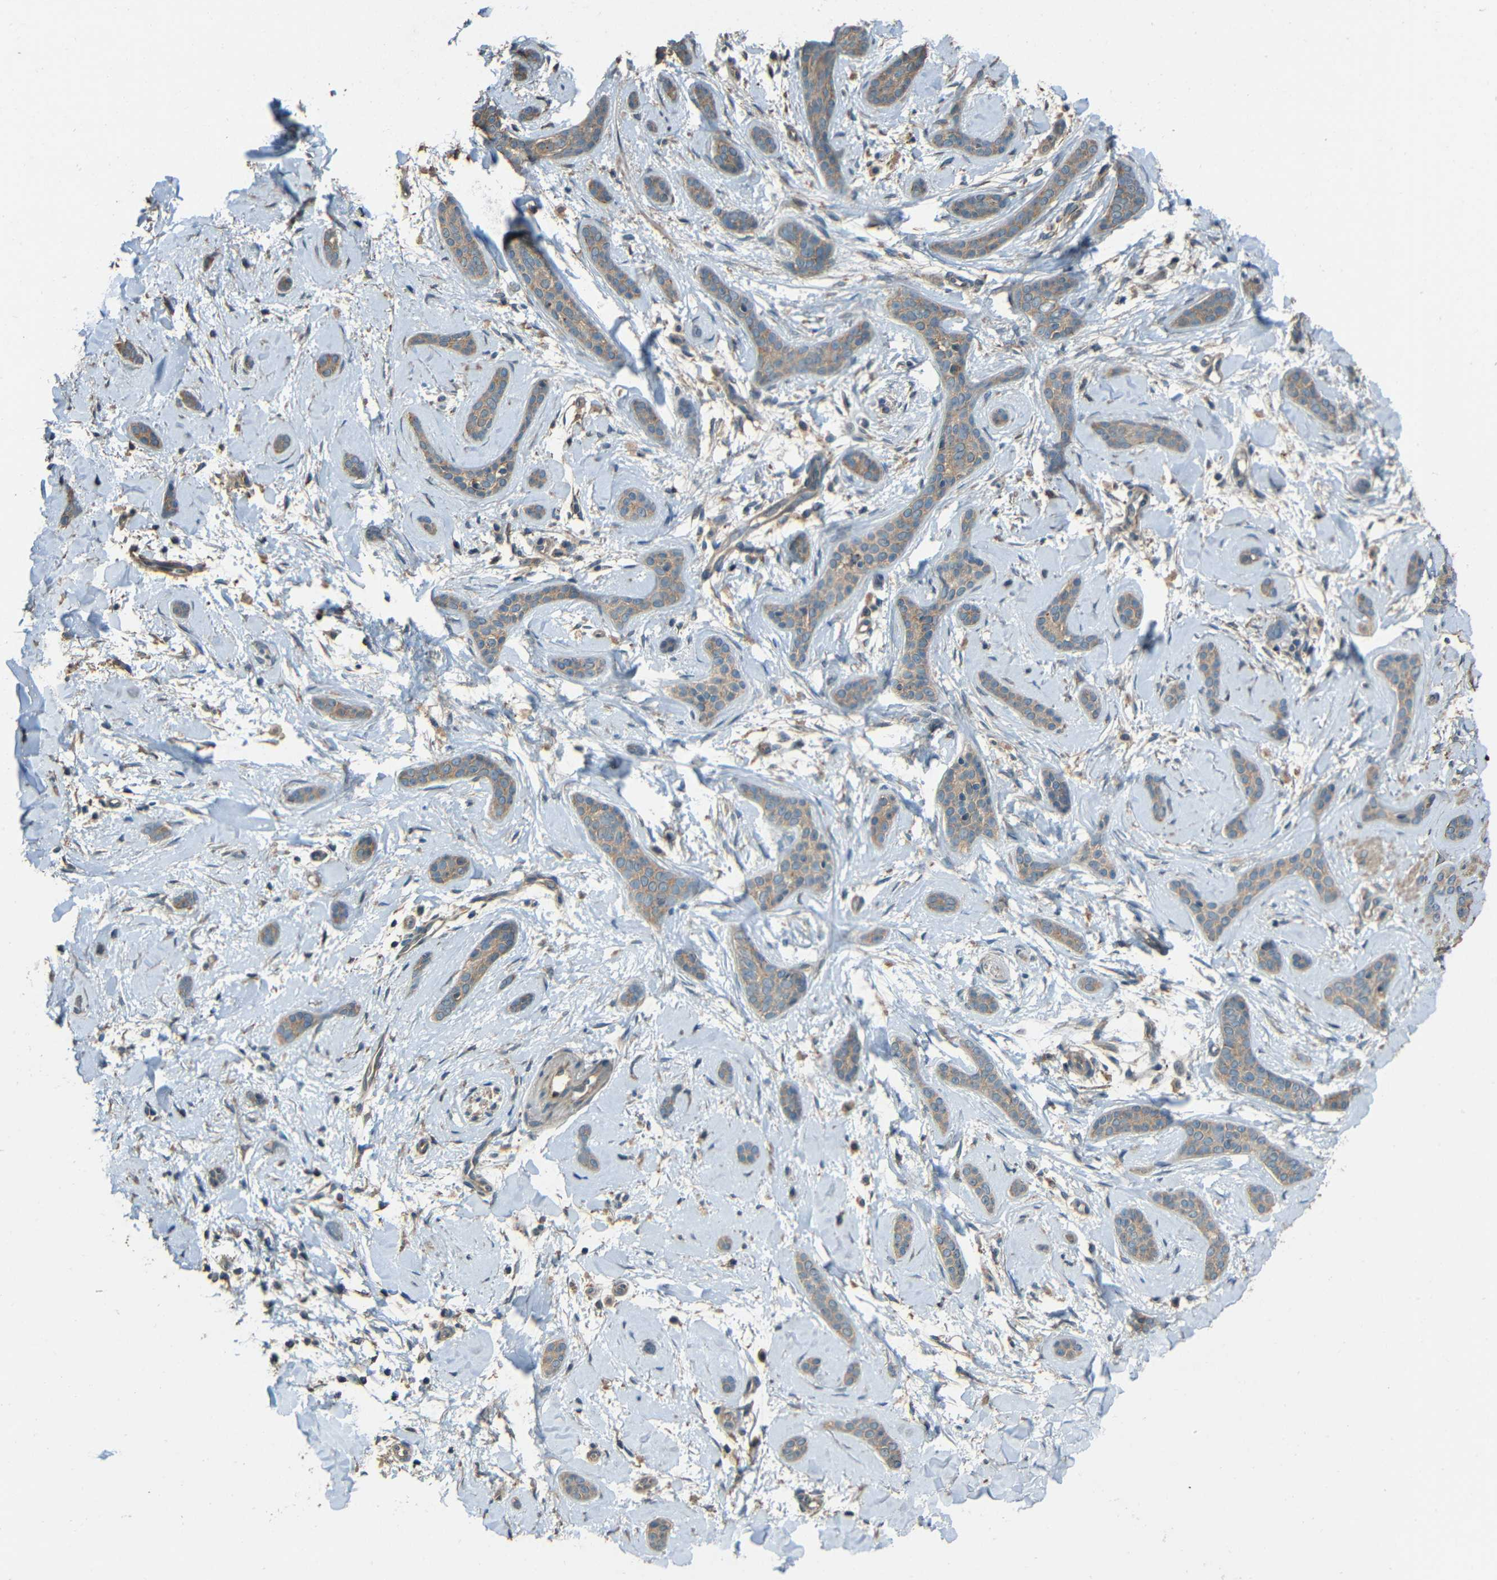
{"staining": {"intensity": "moderate", "quantity": ">75%", "location": "cytoplasmic/membranous"}, "tissue": "skin cancer", "cell_type": "Tumor cells", "image_type": "cancer", "snomed": [{"axis": "morphology", "description": "Basal cell carcinoma"}, {"axis": "morphology", "description": "Adnexal tumor, benign"}, {"axis": "topography", "description": "Skin"}], "caption": "Approximately >75% of tumor cells in human skin cancer demonstrate moderate cytoplasmic/membranous protein expression as visualized by brown immunohistochemical staining.", "gene": "ACACA", "patient": {"sex": "female", "age": 42}}